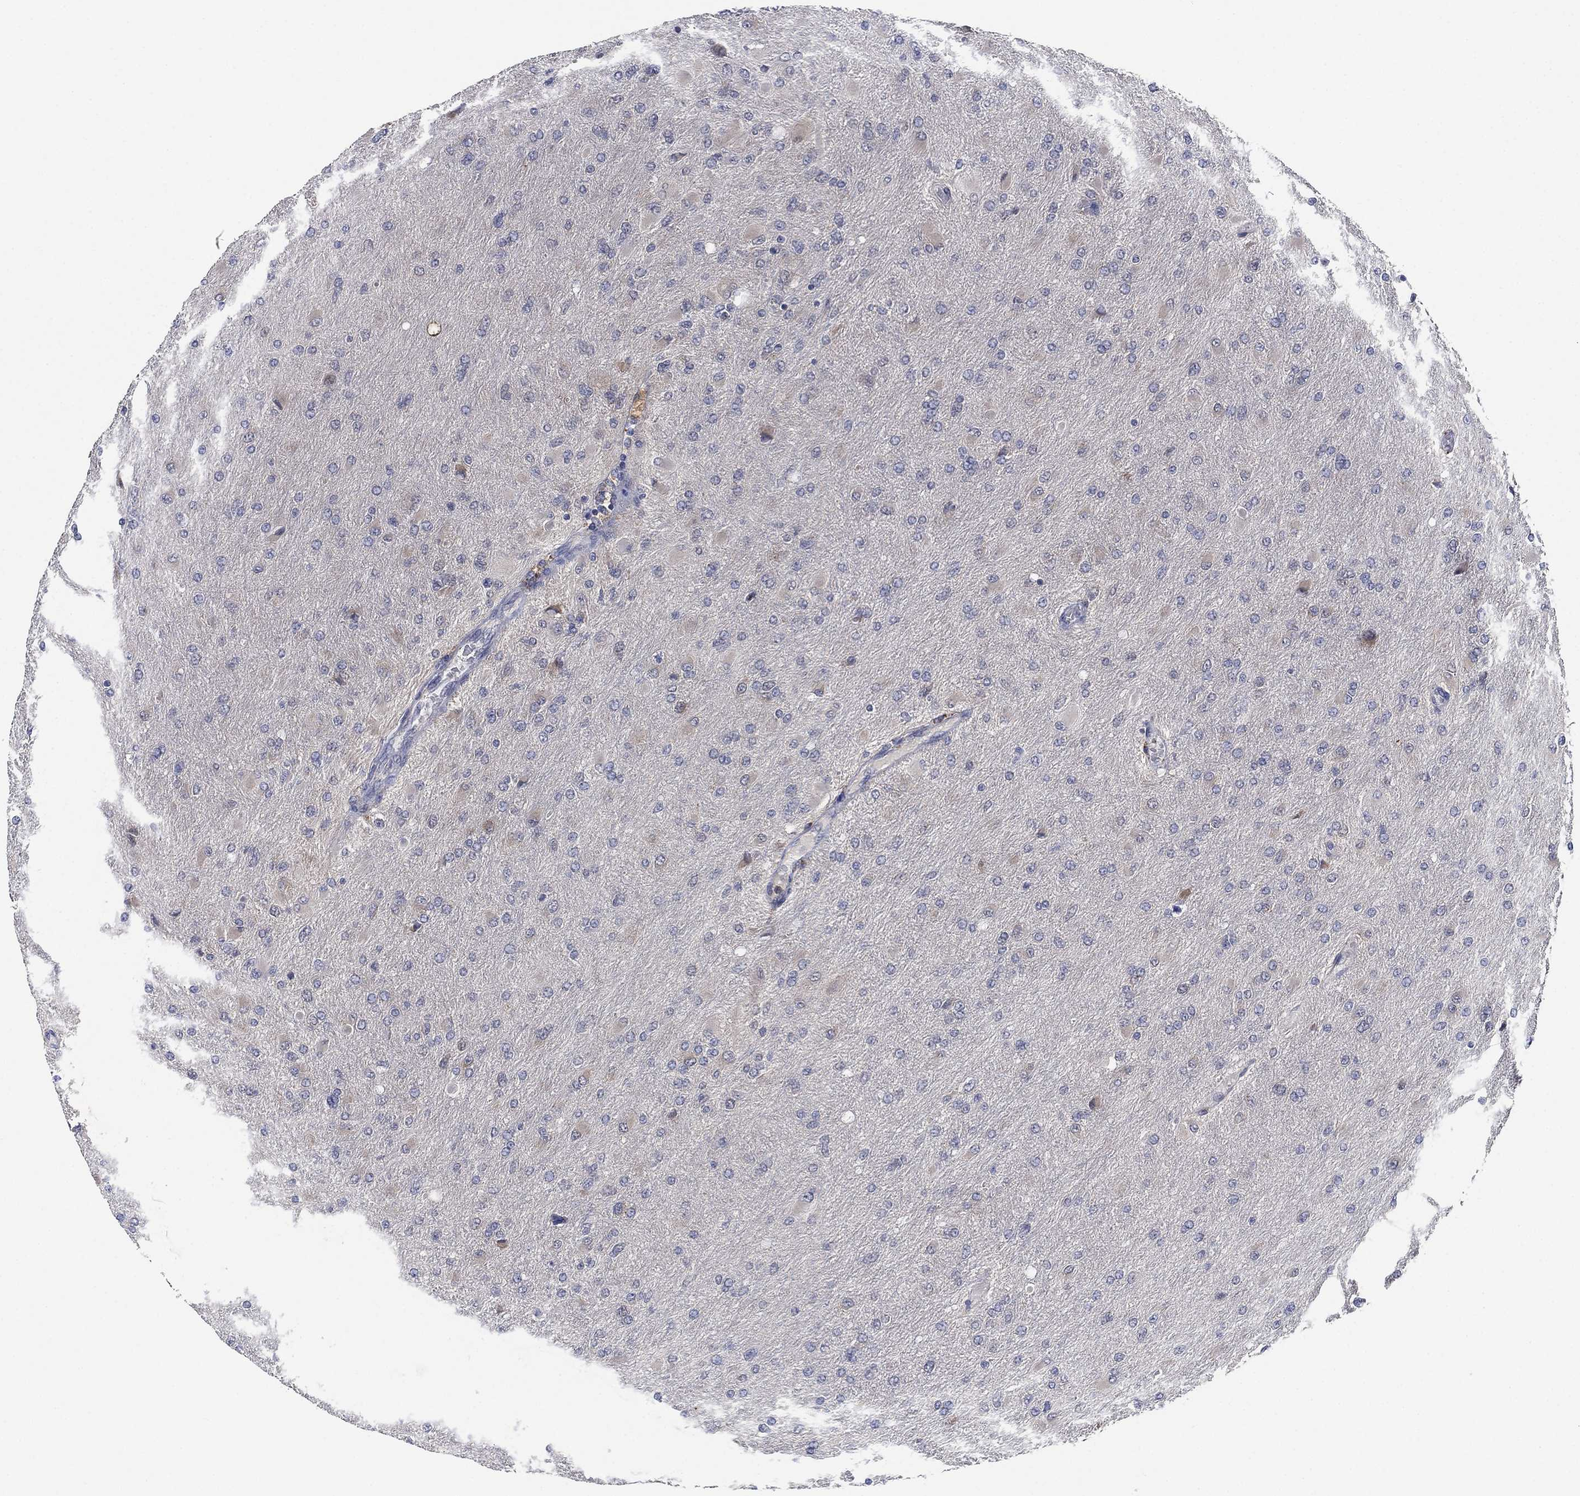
{"staining": {"intensity": "negative", "quantity": "none", "location": "none"}, "tissue": "glioma", "cell_type": "Tumor cells", "image_type": "cancer", "snomed": [{"axis": "morphology", "description": "Glioma, malignant, High grade"}, {"axis": "topography", "description": "Cerebral cortex"}], "caption": "Photomicrograph shows no protein expression in tumor cells of glioma tissue.", "gene": "FES", "patient": {"sex": "female", "age": 36}}